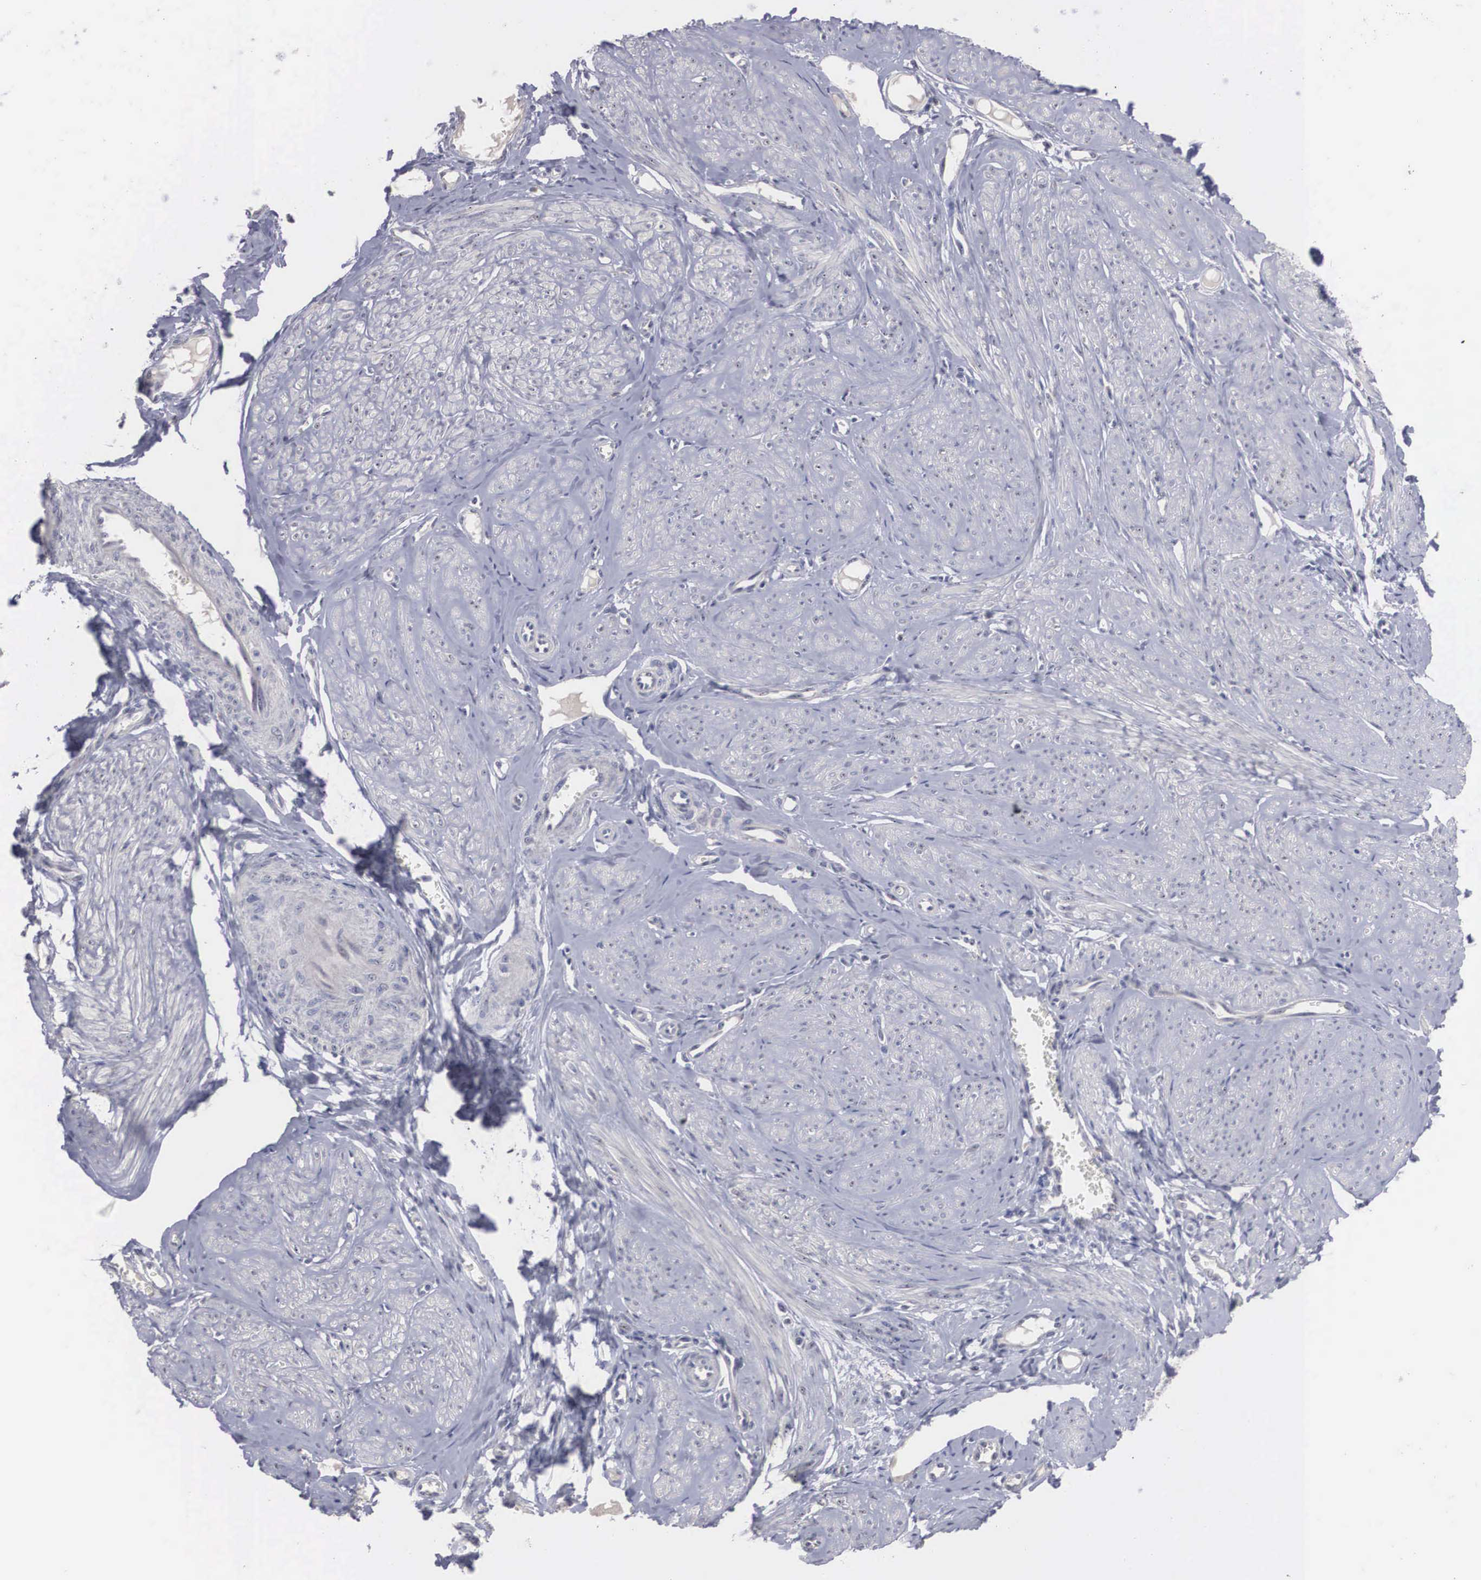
{"staining": {"intensity": "negative", "quantity": "none", "location": "none"}, "tissue": "smooth muscle", "cell_type": "Smooth muscle cells", "image_type": "normal", "snomed": [{"axis": "morphology", "description": "Normal tissue, NOS"}, {"axis": "topography", "description": "Uterus"}], "caption": "IHC image of unremarkable human smooth muscle stained for a protein (brown), which demonstrates no expression in smooth muscle cells.", "gene": "AMN", "patient": {"sex": "female", "age": 45}}